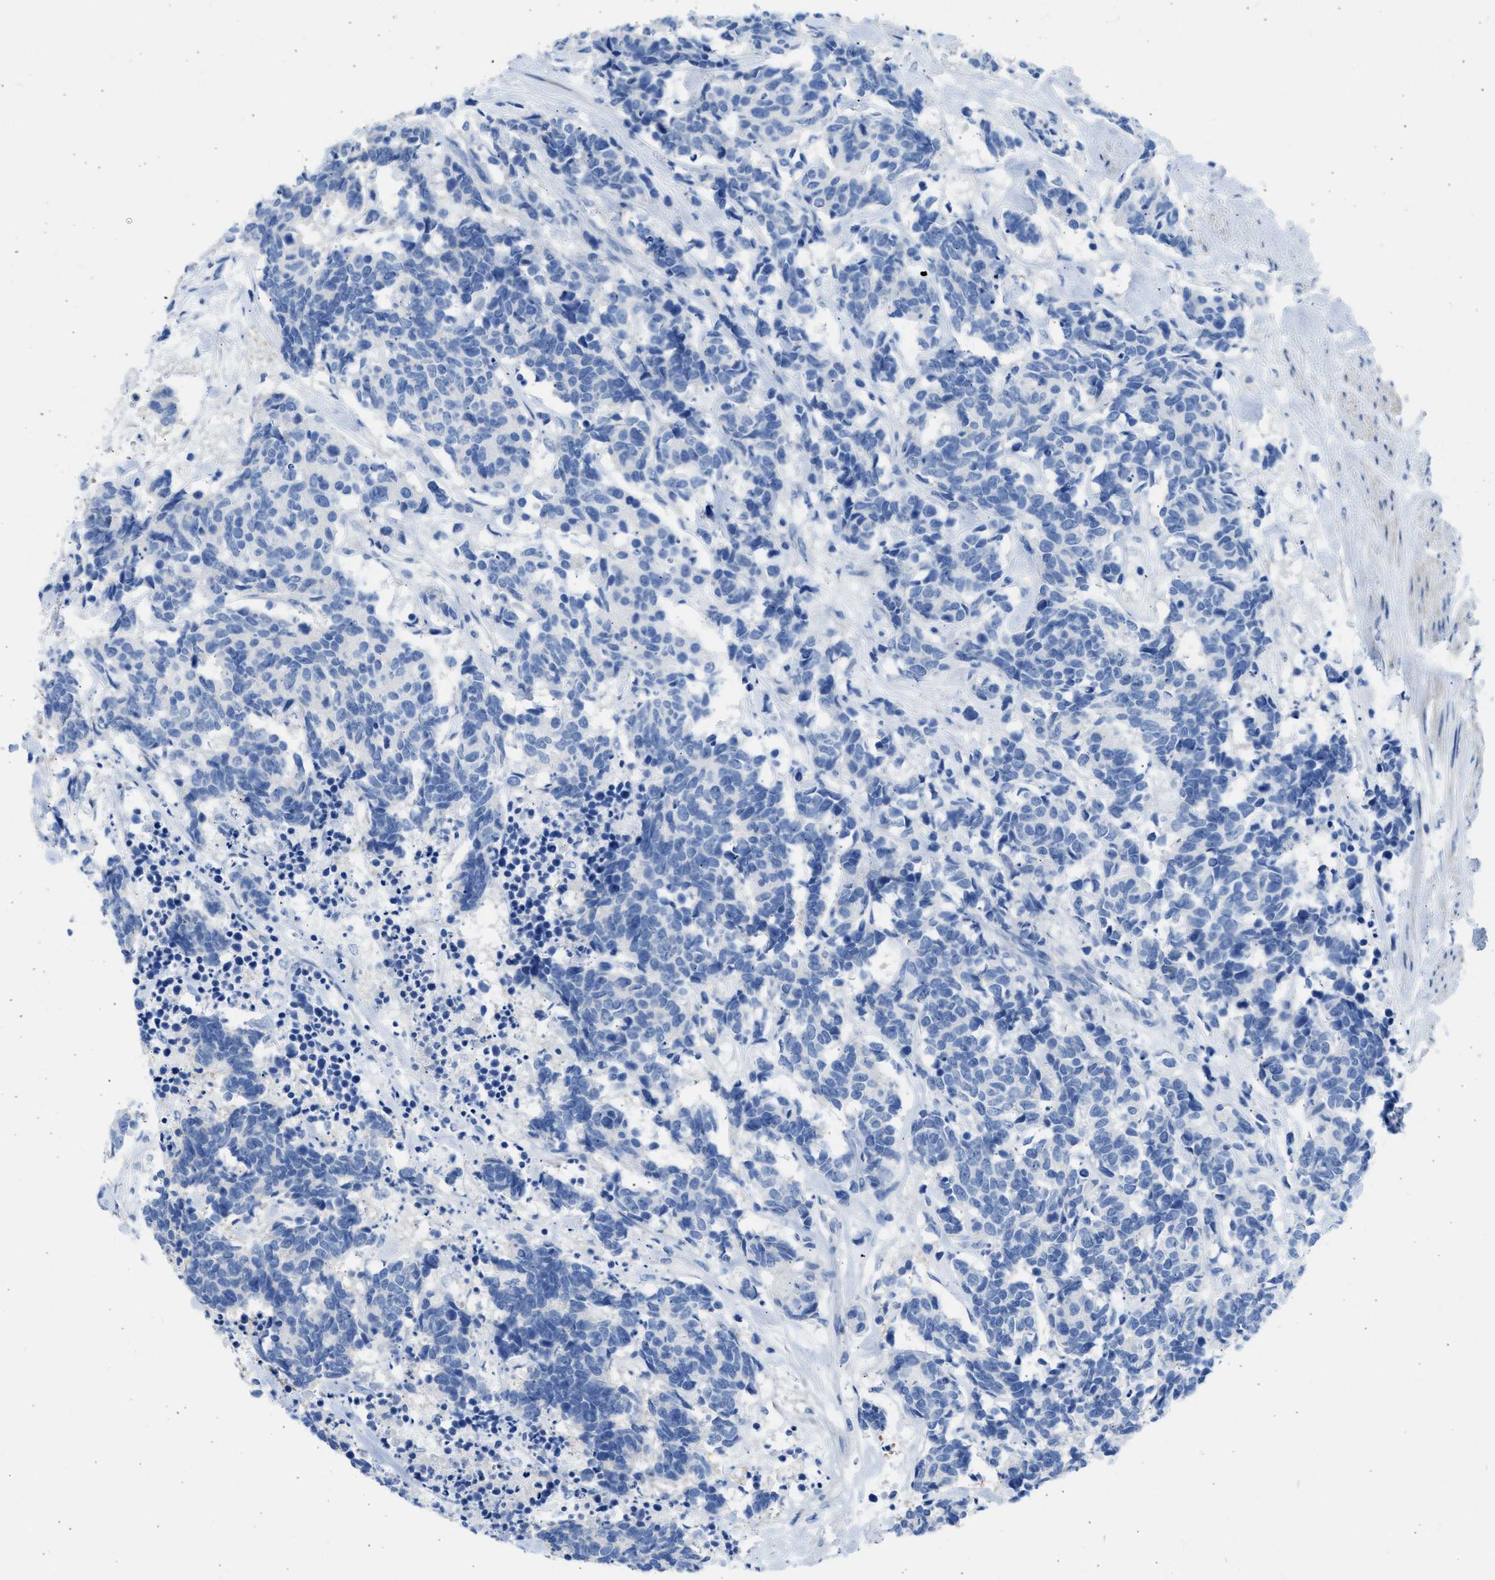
{"staining": {"intensity": "negative", "quantity": "none", "location": "none"}, "tissue": "carcinoid", "cell_type": "Tumor cells", "image_type": "cancer", "snomed": [{"axis": "morphology", "description": "Carcinoma, NOS"}, {"axis": "morphology", "description": "Carcinoid, malignant, NOS"}, {"axis": "topography", "description": "Urinary bladder"}], "caption": "A high-resolution micrograph shows immunohistochemistry staining of carcinoid (malignant), which demonstrates no significant staining in tumor cells.", "gene": "SPATA3", "patient": {"sex": "male", "age": 57}}